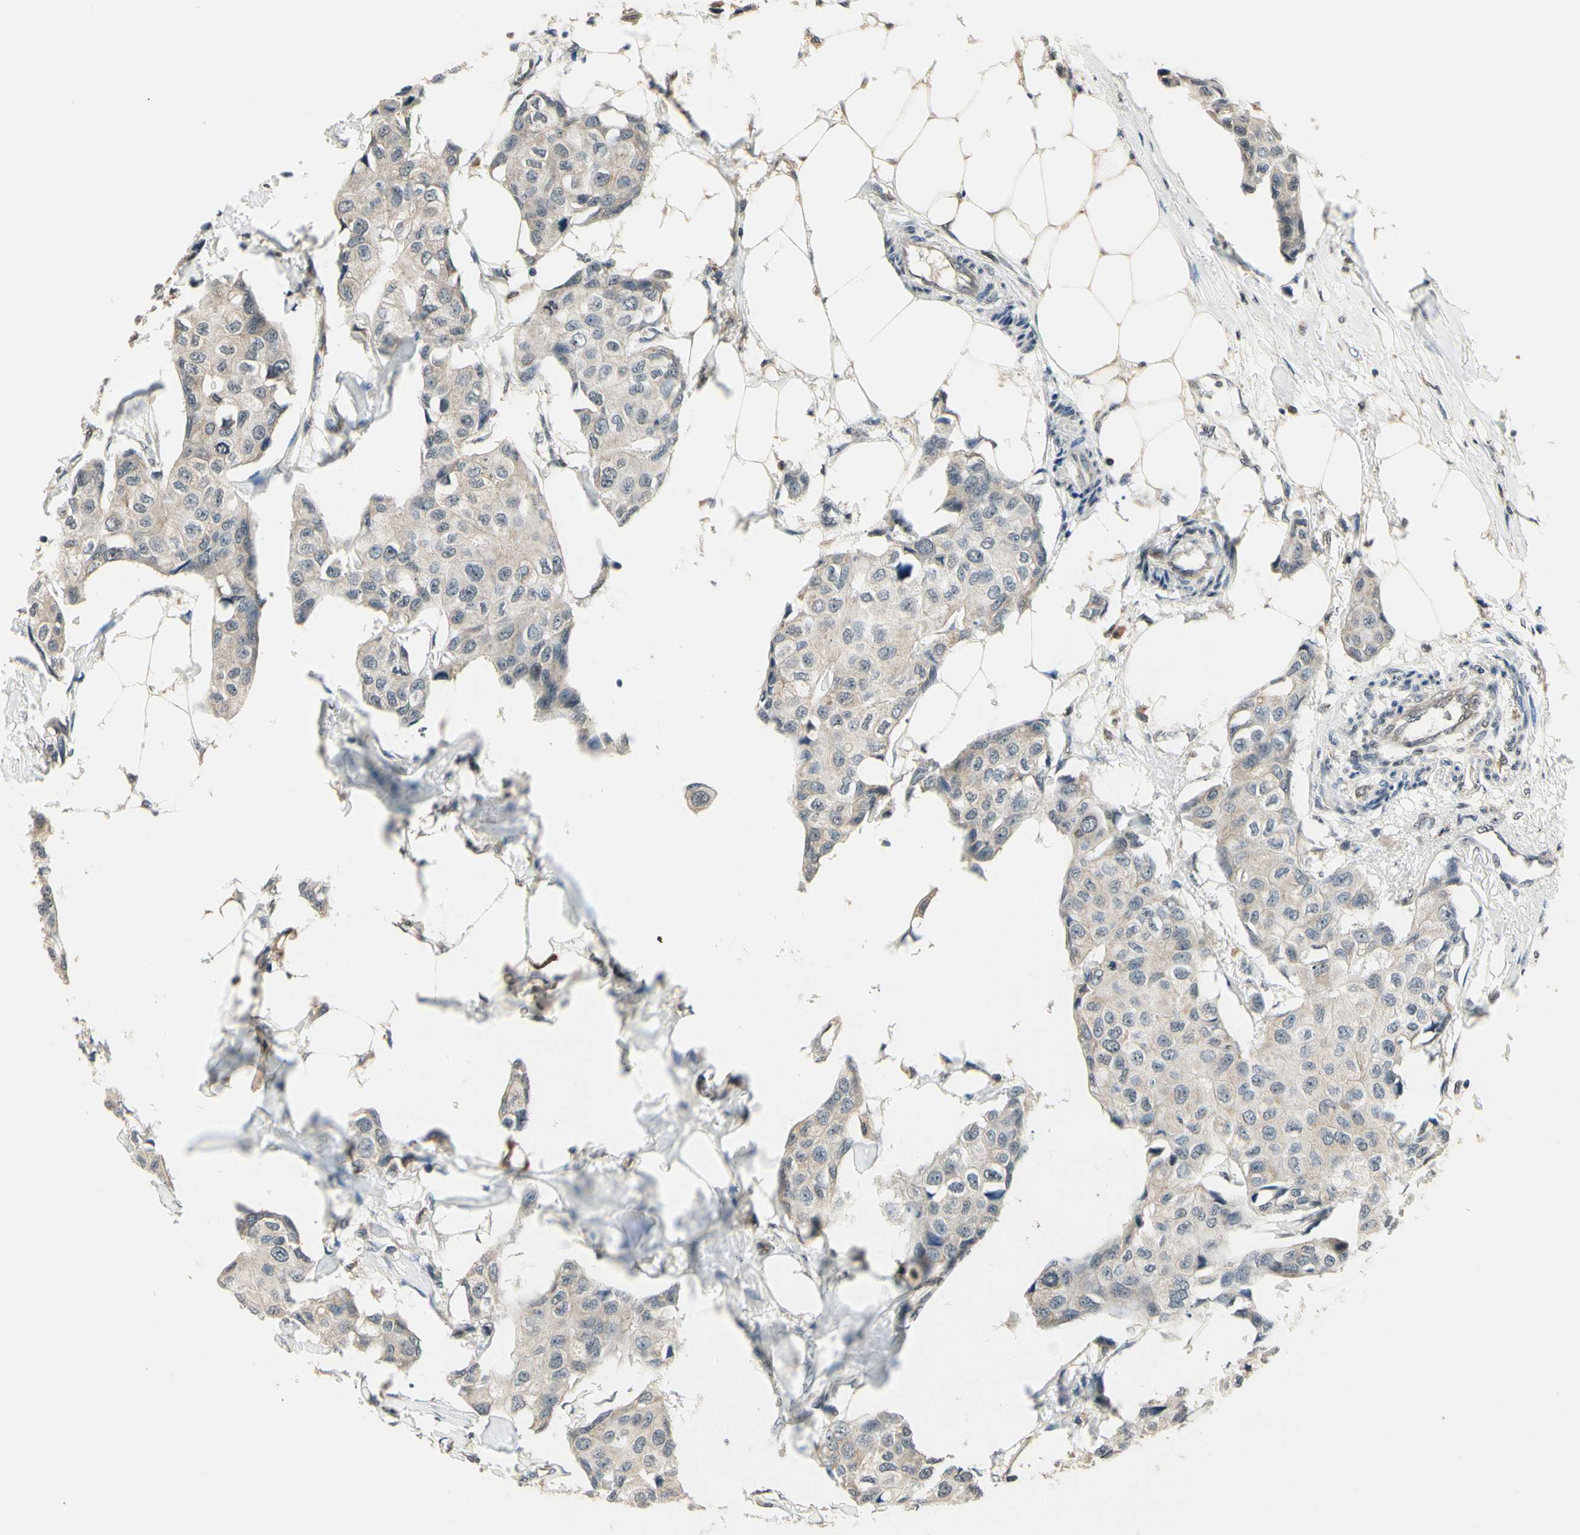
{"staining": {"intensity": "weak", "quantity": ">75%", "location": "cytoplasmic/membranous"}, "tissue": "breast cancer", "cell_type": "Tumor cells", "image_type": "cancer", "snomed": [{"axis": "morphology", "description": "Duct carcinoma"}, {"axis": "topography", "description": "Breast"}], "caption": "Breast infiltrating ductal carcinoma tissue displays weak cytoplasmic/membranous expression in approximately >75% of tumor cells (brown staining indicates protein expression, while blue staining denotes nuclei).", "gene": "GCLC", "patient": {"sex": "female", "age": 80}}